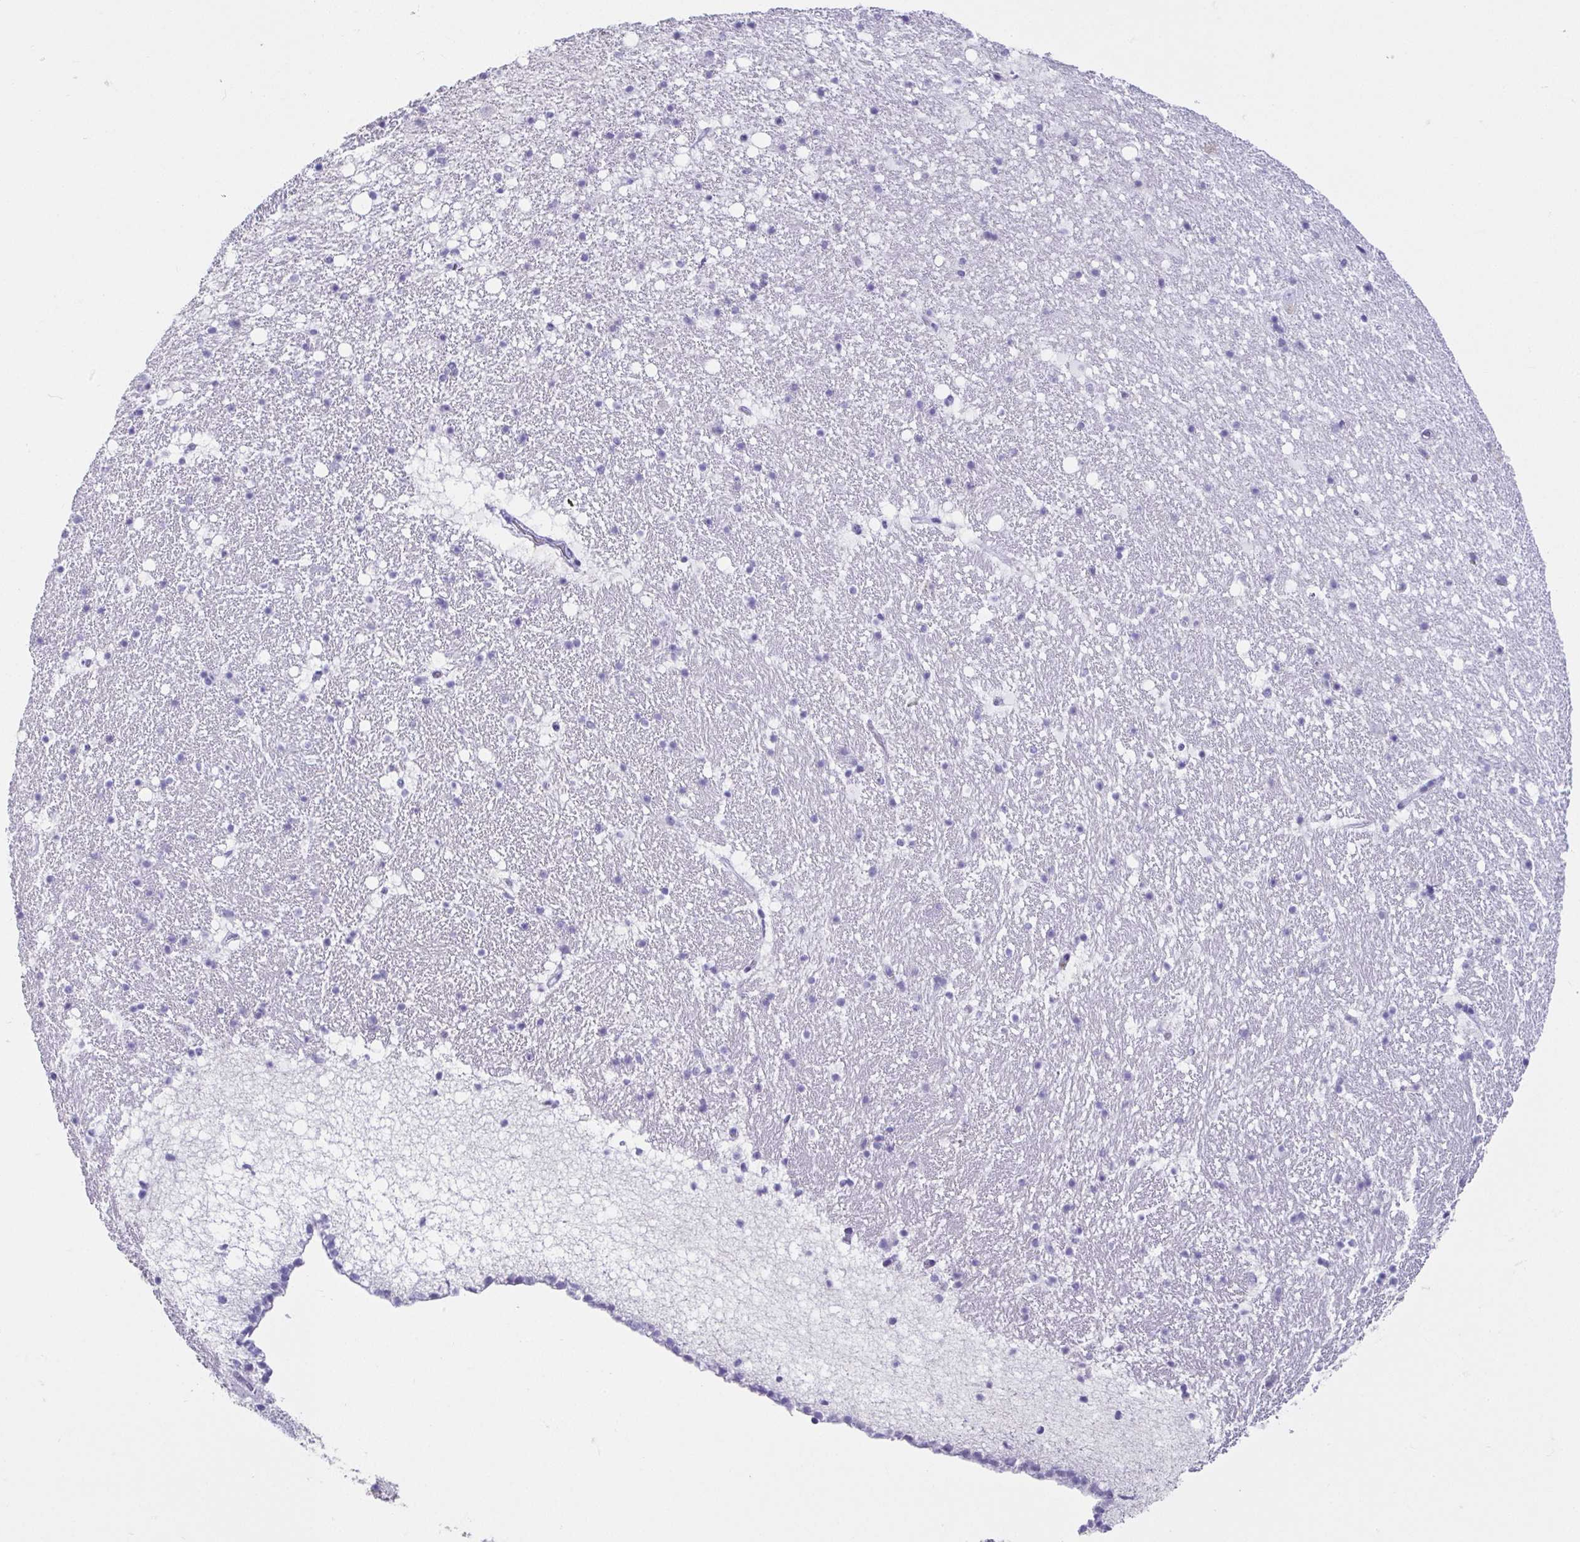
{"staining": {"intensity": "negative", "quantity": "none", "location": "none"}, "tissue": "hippocampus", "cell_type": "Glial cells", "image_type": "normal", "snomed": [{"axis": "morphology", "description": "Normal tissue, NOS"}, {"axis": "topography", "description": "Hippocampus"}], "caption": "The histopathology image reveals no significant positivity in glial cells of hippocampus.", "gene": "CD164L2", "patient": {"sex": "female", "age": 42}}